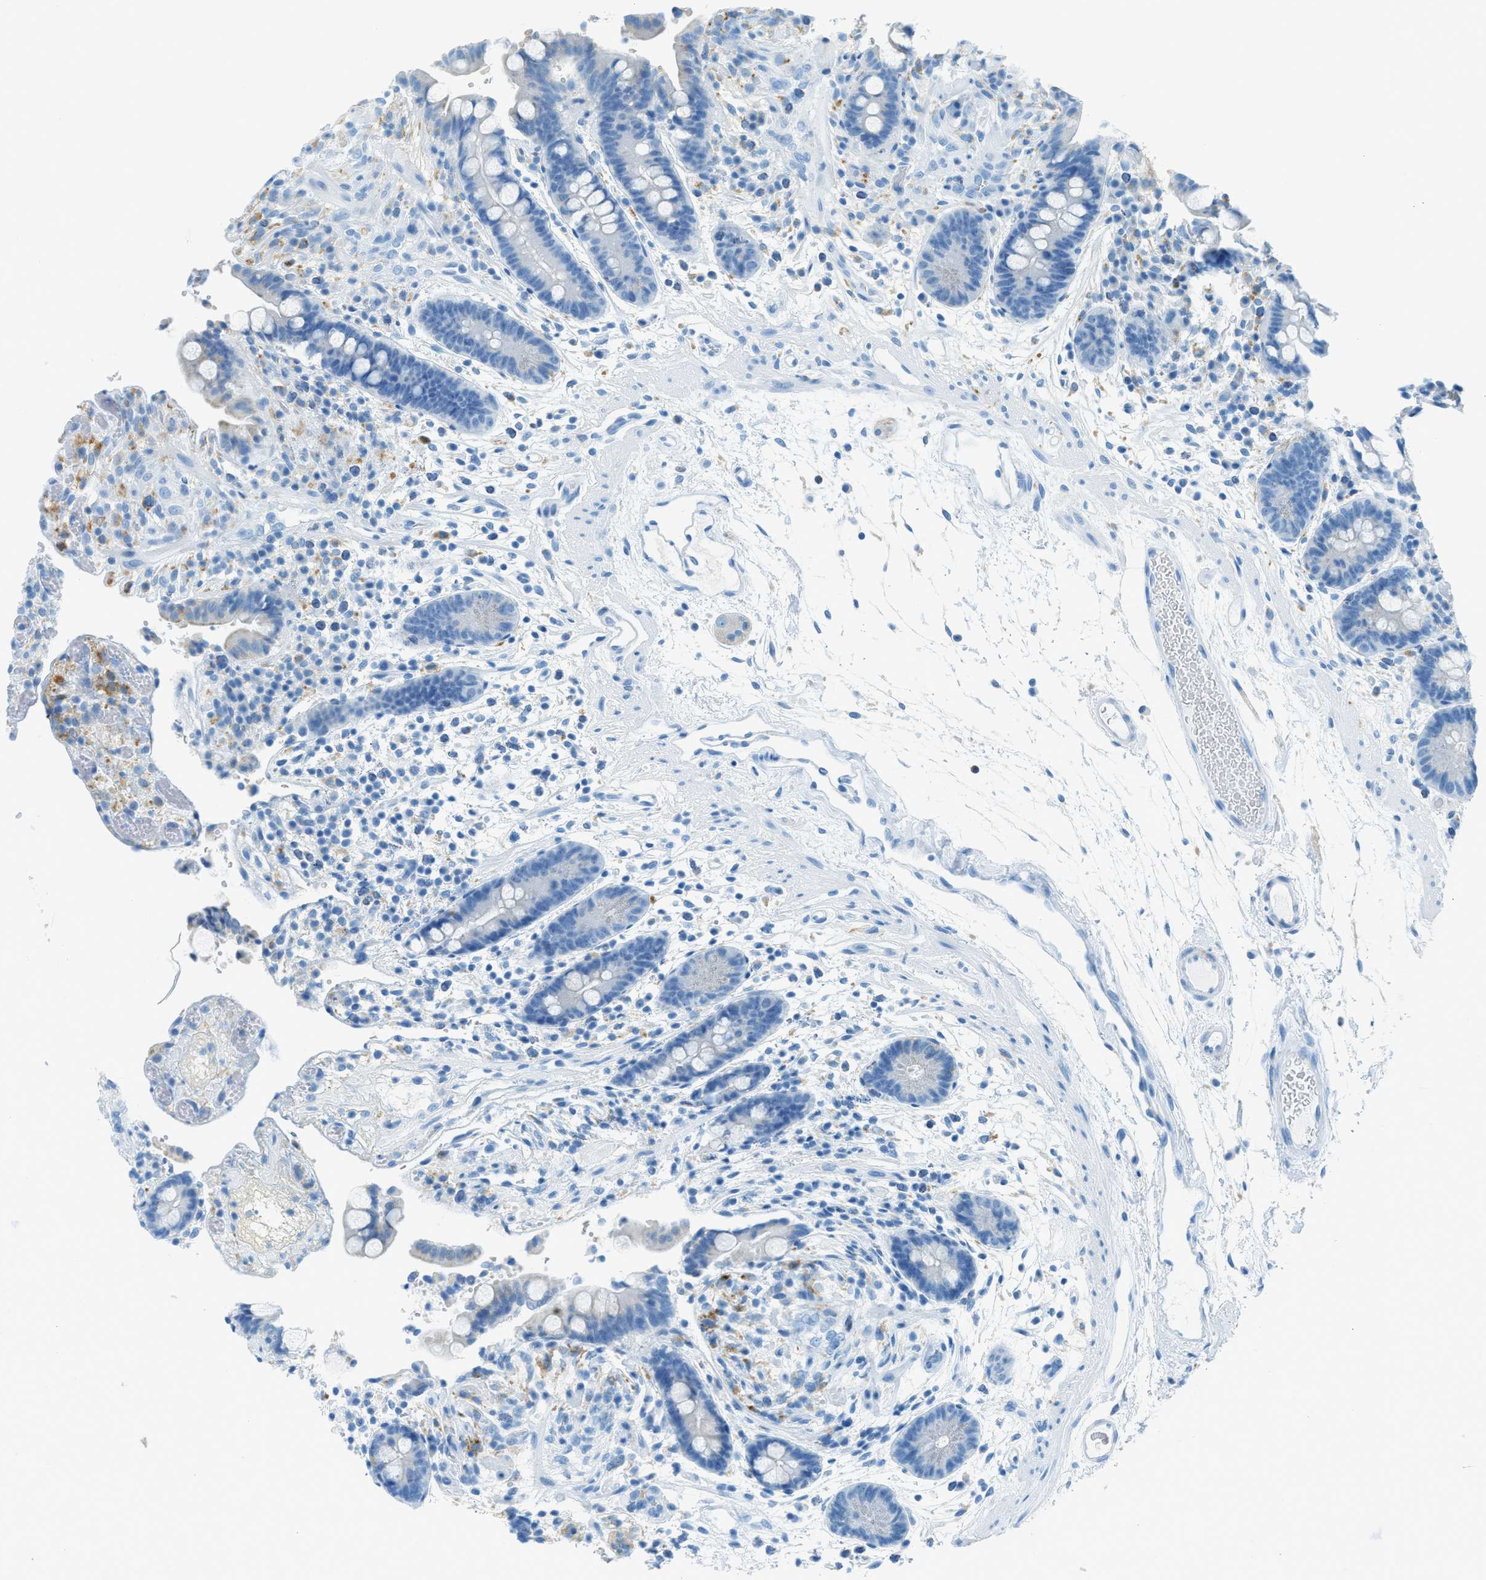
{"staining": {"intensity": "negative", "quantity": "none", "location": "none"}, "tissue": "colon", "cell_type": "Endothelial cells", "image_type": "normal", "snomed": [{"axis": "morphology", "description": "Normal tissue, NOS"}, {"axis": "topography", "description": "Colon"}], "caption": "Colon stained for a protein using immunohistochemistry (IHC) exhibits no positivity endothelial cells.", "gene": "C21orf62", "patient": {"sex": "male", "age": 73}}